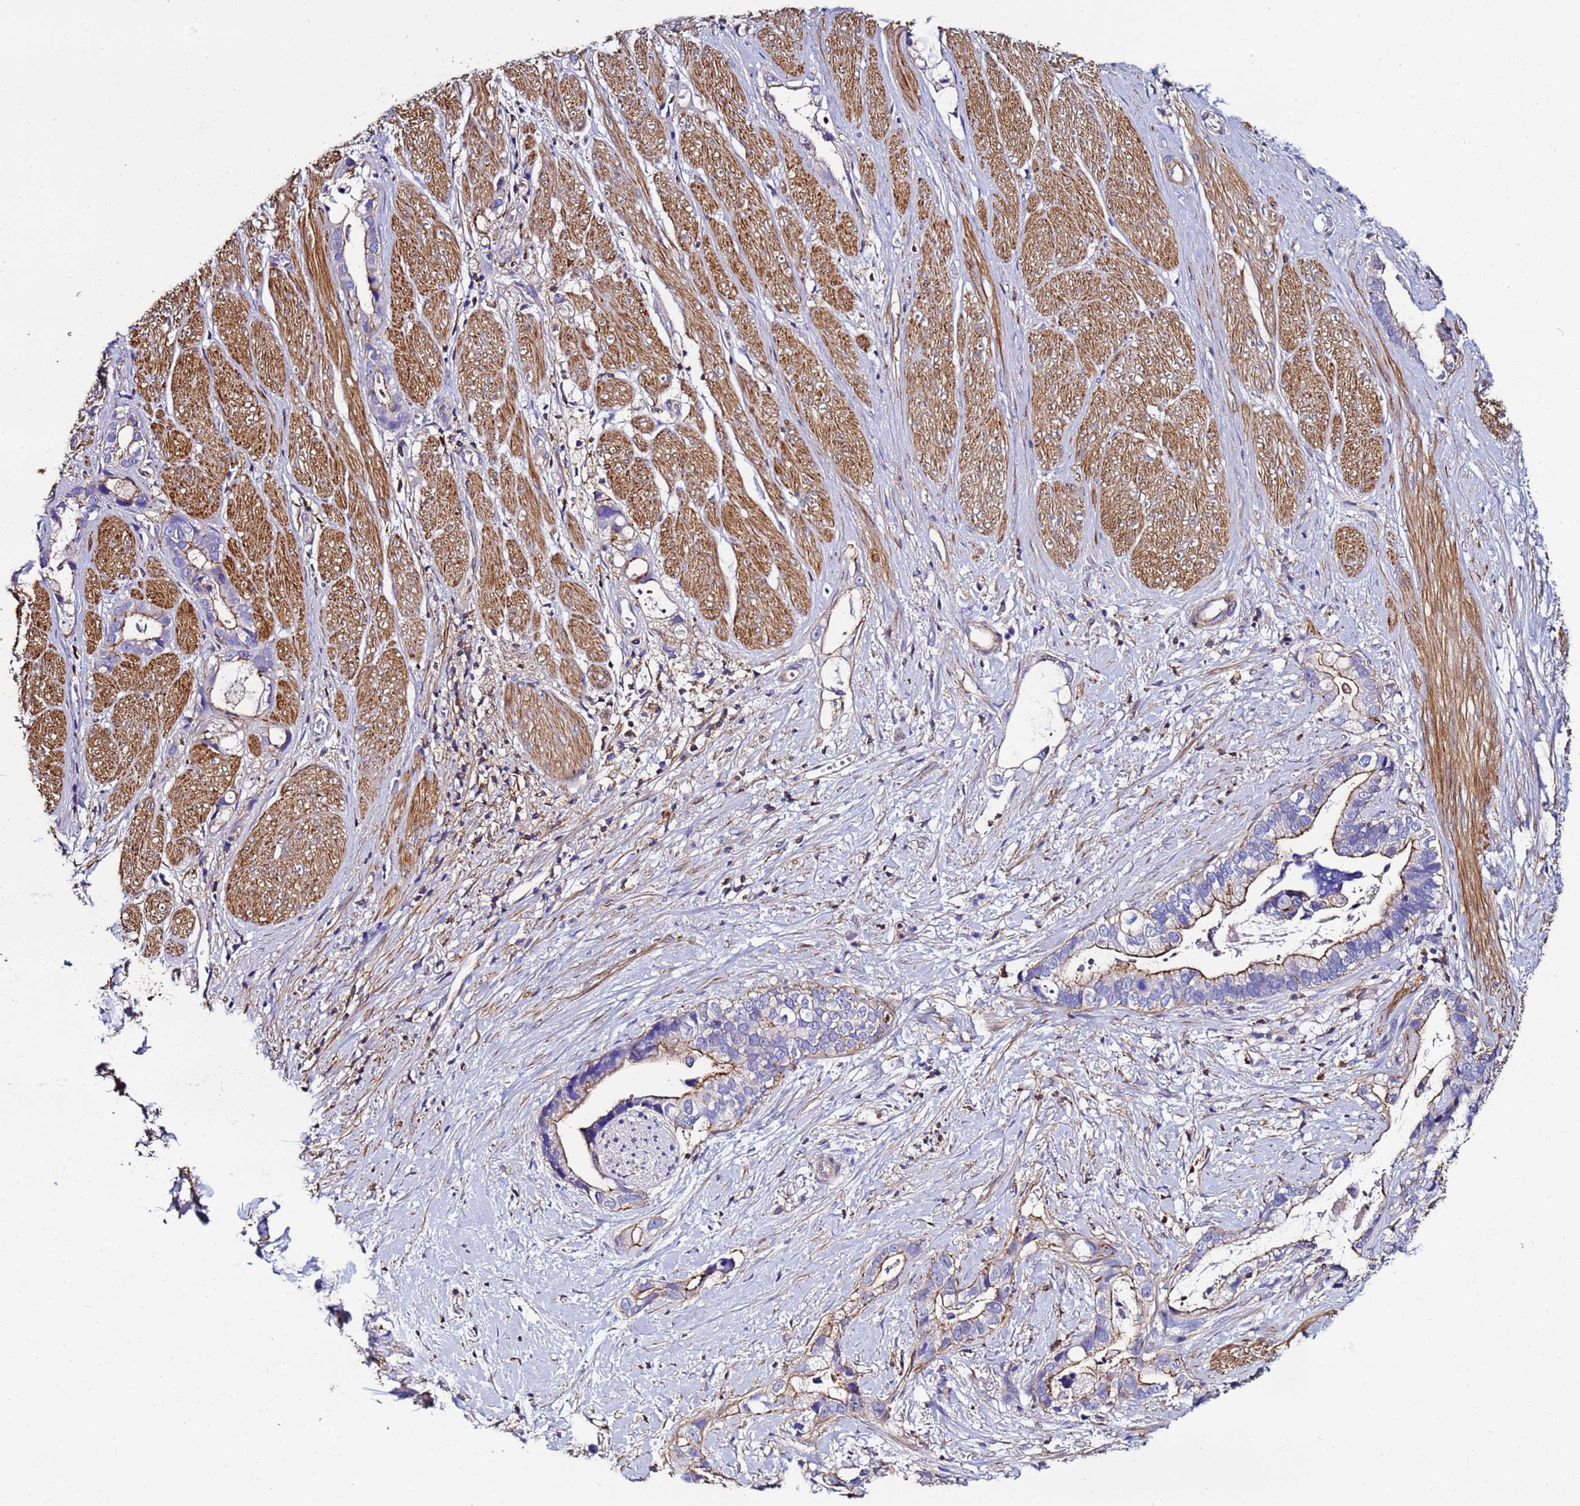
{"staining": {"intensity": "moderate", "quantity": "25%-75%", "location": "cytoplasmic/membranous"}, "tissue": "stomach cancer", "cell_type": "Tumor cells", "image_type": "cancer", "snomed": [{"axis": "morphology", "description": "Adenocarcinoma, NOS"}, {"axis": "topography", "description": "Stomach"}], "caption": "Adenocarcinoma (stomach) stained with DAB IHC exhibits medium levels of moderate cytoplasmic/membranous staining in about 25%-75% of tumor cells.", "gene": "ACTB", "patient": {"sex": "male", "age": 55}}